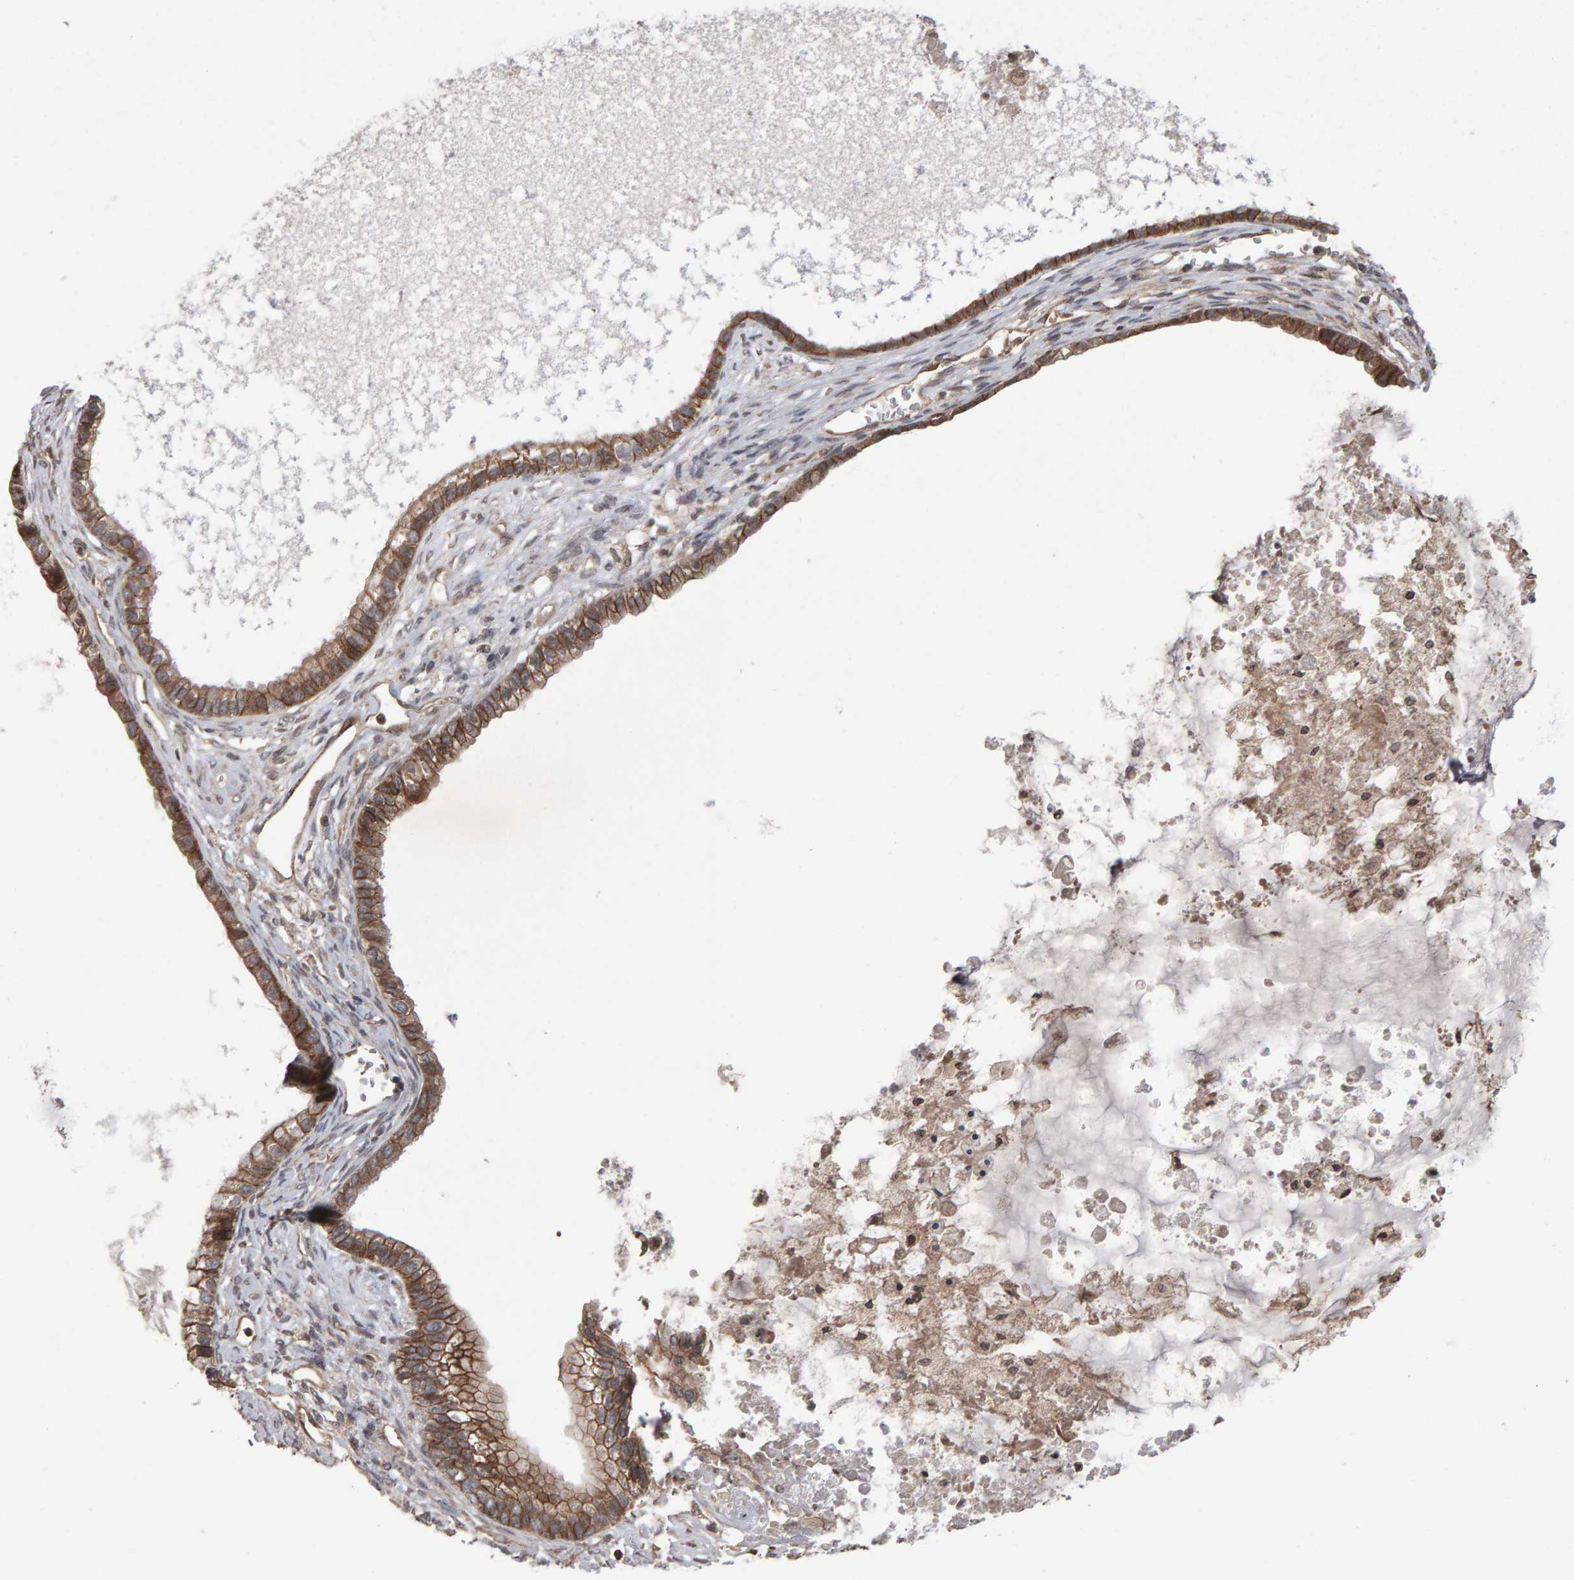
{"staining": {"intensity": "moderate", "quantity": ">75%", "location": "cytoplasmic/membranous"}, "tissue": "ovarian cancer", "cell_type": "Tumor cells", "image_type": "cancer", "snomed": [{"axis": "morphology", "description": "Cystadenocarcinoma, mucinous, NOS"}, {"axis": "topography", "description": "Ovary"}], "caption": "DAB immunohistochemical staining of human ovarian cancer displays moderate cytoplasmic/membranous protein expression in approximately >75% of tumor cells.", "gene": "SCRIB", "patient": {"sex": "female", "age": 80}}